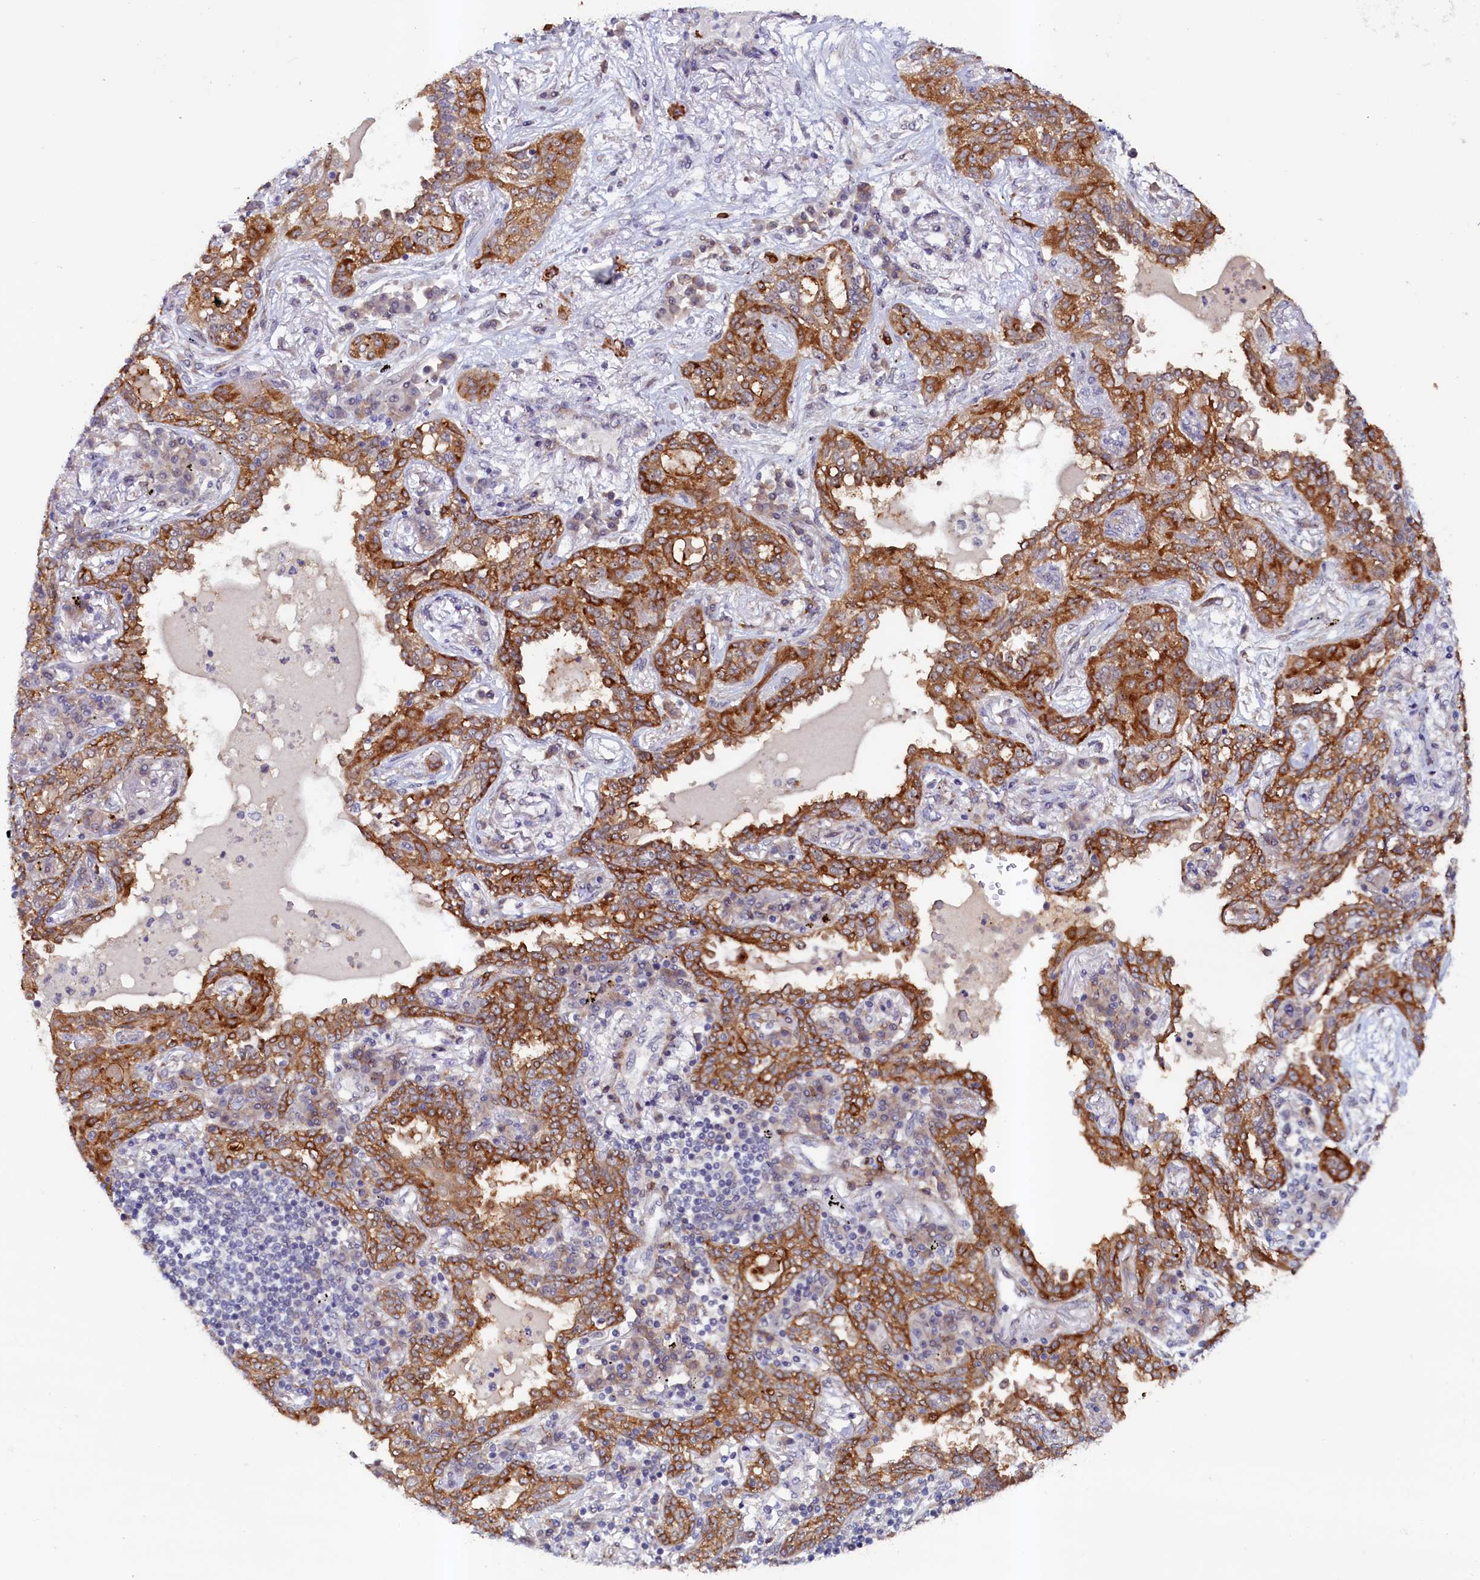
{"staining": {"intensity": "moderate", "quantity": ">75%", "location": "cytoplasmic/membranous"}, "tissue": "lung cancer", "cell_type": "Tumor cells", "image_type": "cancer", "snomed": [{"axis": "morphology", "description": "Squamous cell carcinoma, NOS"}, {"axis": "topography", "description": "Lung"}], "caption": "A brown stain shows moderate cytoplasmic/membranous positivity of a protein in human lung cancer (squamous cell carcinoma) tumor cells.", "gene": "PACSIN3", "patient": {"sex": "female", "age": 70}}